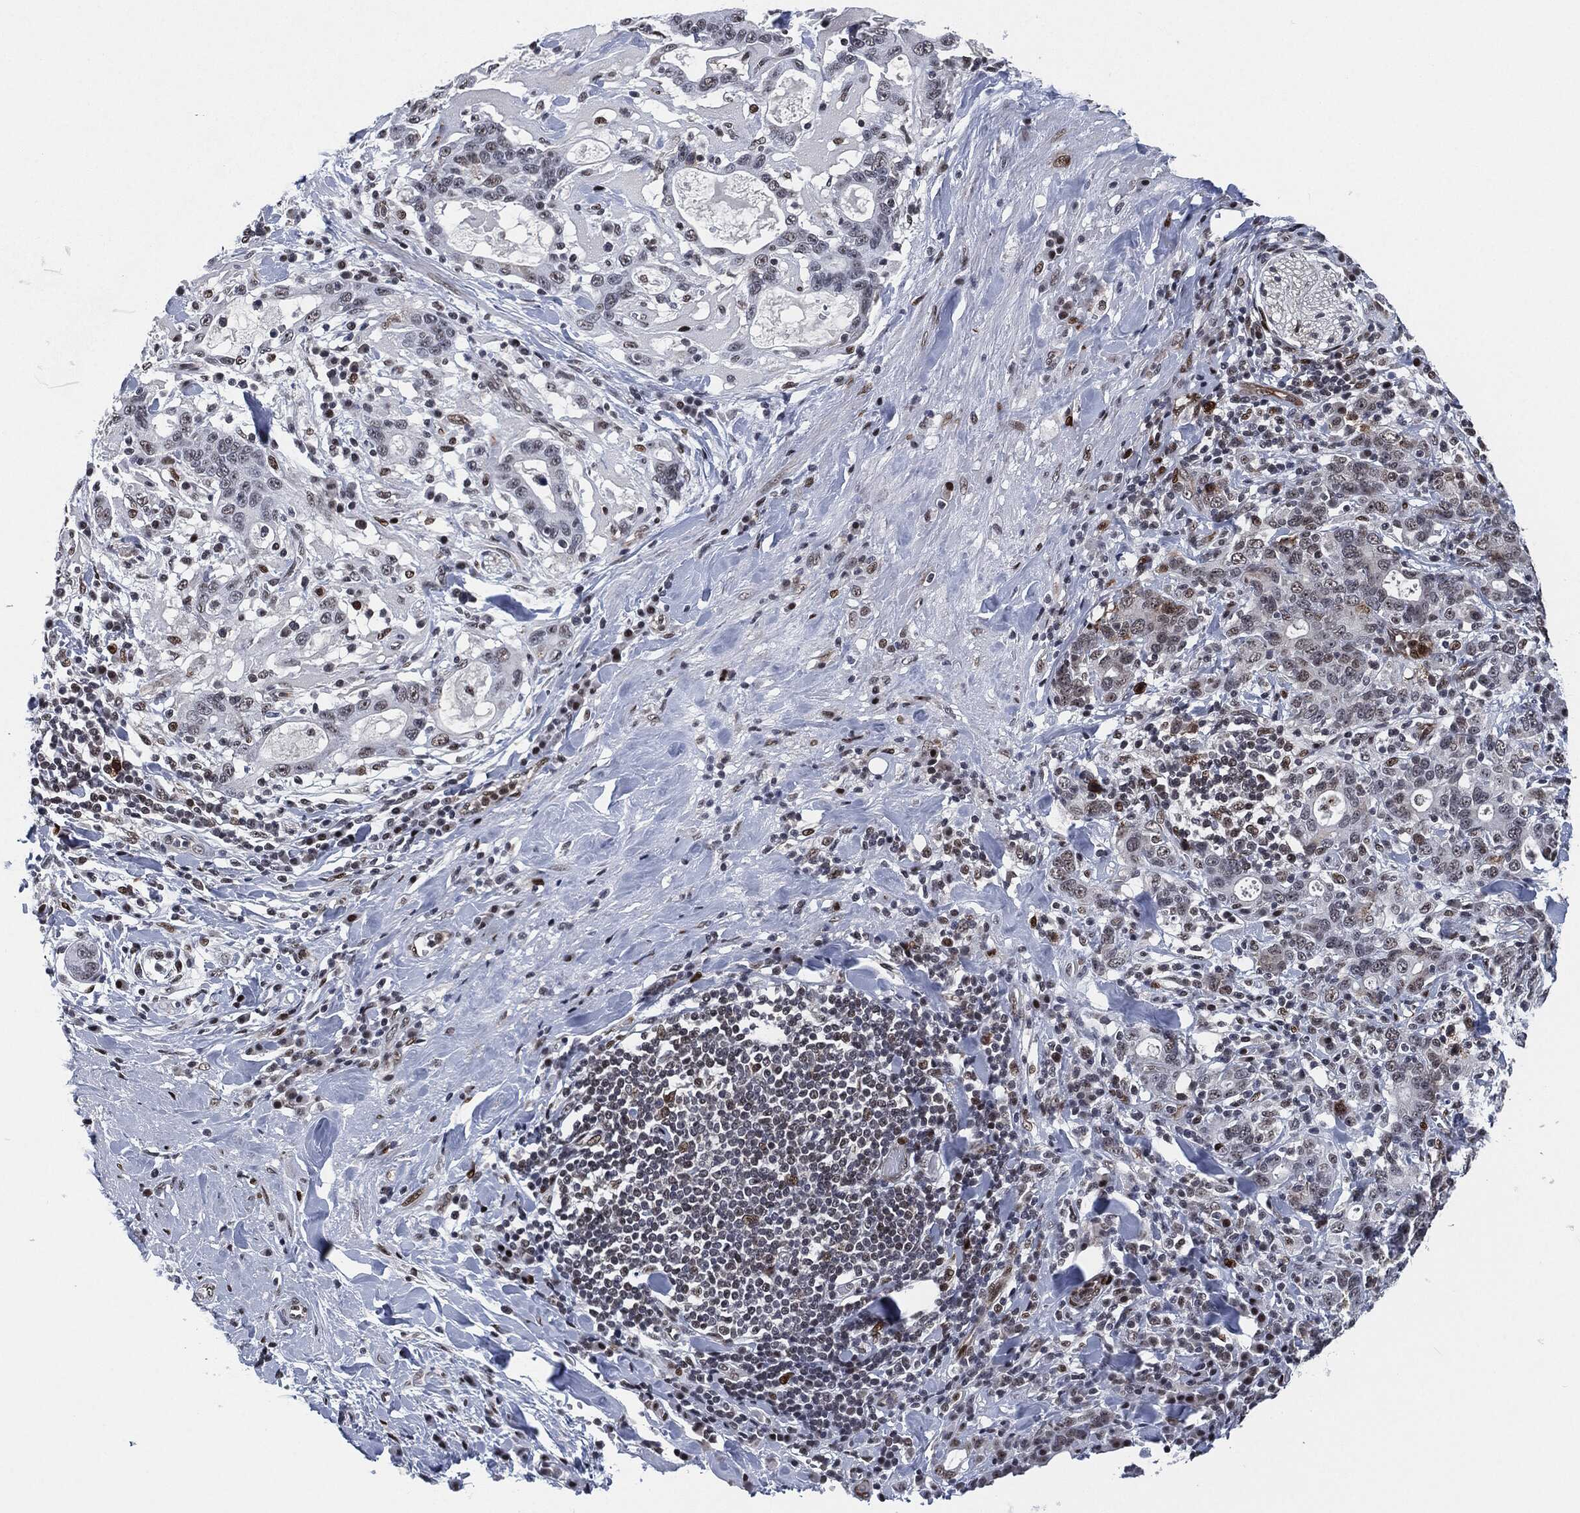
{"staining": {"intensity": "moderate", "quantity": "<25%", "location": "nuclear"}, "tissue": "stomach cancer", "cell_type": "Tumor cells", "image_type": "cancer", "snomed": [{"axis": "morphology", "description": "Adenocarcinoma, NOS"}, {"axis": "topography", "description": "Stomach"}], "caption": "Protein staining of stomach cancer tissue exhibits moderate nuclear positivity in about <25% of tumor cells.", "gene": "AKT2", "patient": {"sex": "male", "age": 79}}